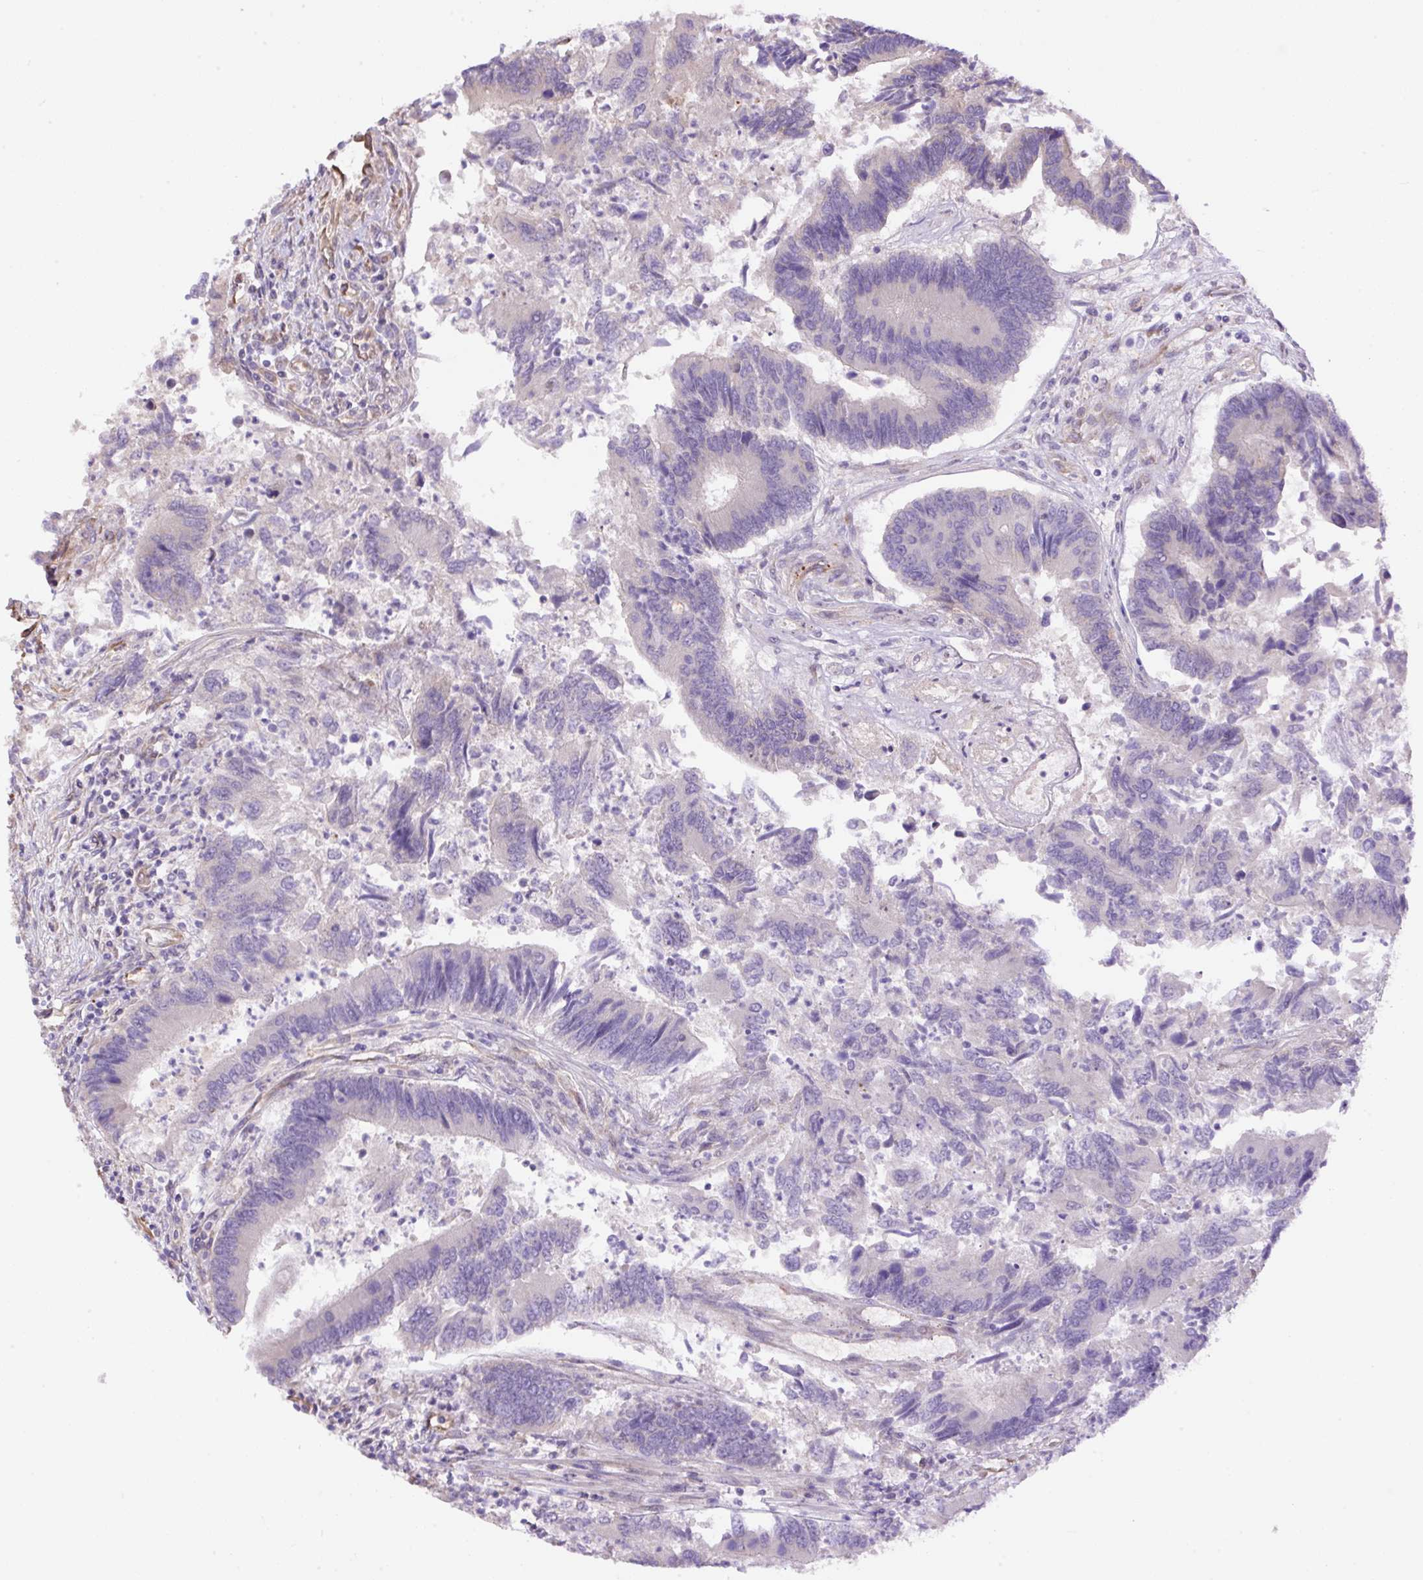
{"staining": {"intensity": "negative", "quantity": "none", "location": "none"}, "tissue": "colorectal cancer", "cell_type": "Tumor cells", "image_type": "cancer", "snomed": [{"axis": "morphology", "description": "Adenocarcinoma, NOS"}, {"axis": "topography", "description": "Colon"}], "caption": "The histopathology image exhibits no significant positivity in tumor cells of colorectal cancer.", "gene": "PPME1", "patient": {"sex": "female", "age": 67}}